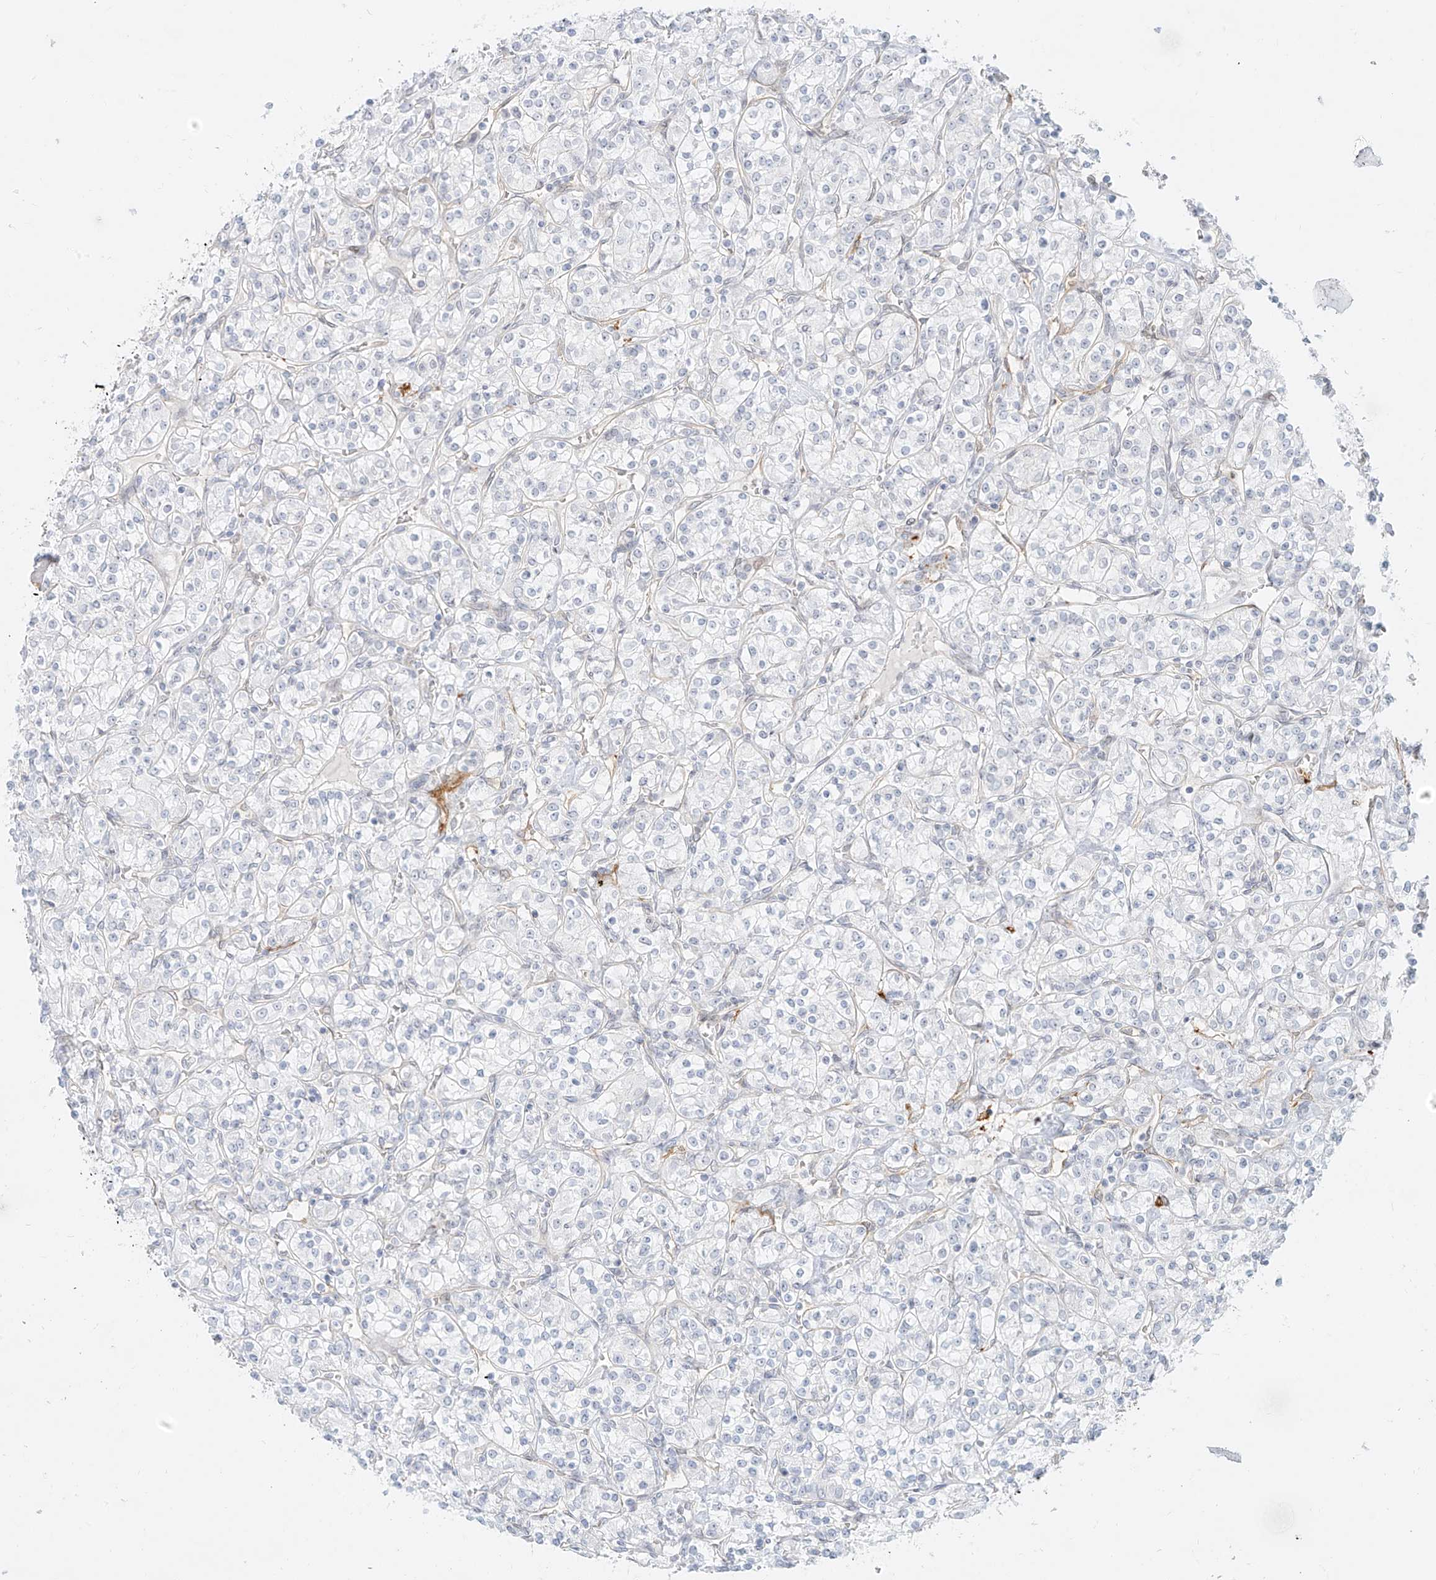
{"staining": {"intensity": "negative", "quantity": "none", "location": "none"}, "tissue": "renal cancer", "cell_type": "Tumor cells", "image_type": "cancer", "snomed": [{"axis": "morphology", "description": "Adenocarcinoma, NOS"}, {"axis": "topography", "description": "Kidney"}], "caption": "Immunohistochemical staining of renal adenocarcinoma shows no significant positivity in tumor cells.", "gene": "NHSL1", "patient": {"sex": "male", "age": 77}}